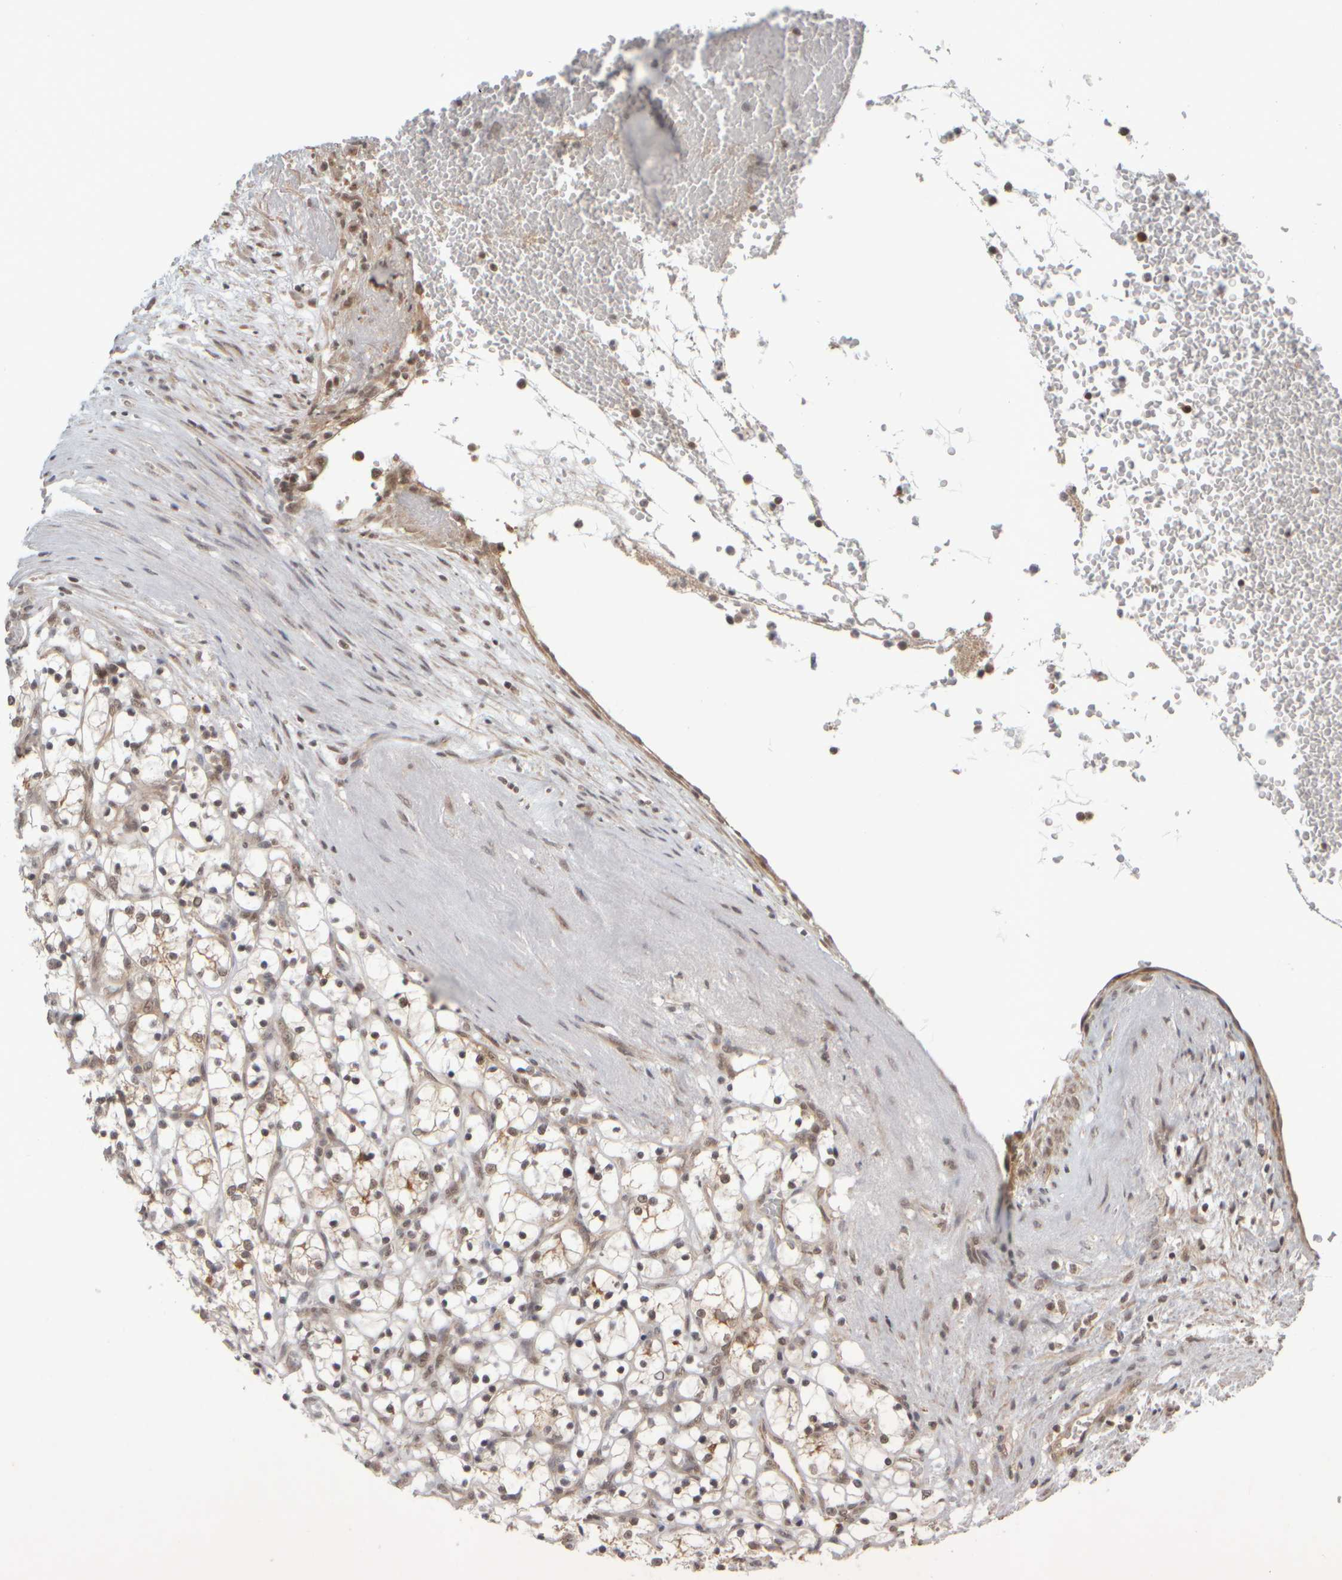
{"staining": {"intensity": "negative", "quantity": "none", "location": "none"}, "tissue": "renal cancer", "cell_type": "Tumor cells", "image_type": "cancer", "snomed": [{"axis": "morphology", "description": "Adenocarcinoma, NOS"}, {"axis": "topography", "description": "Kidney"}], "caption": "This photomicrograph is of renal cancer (adenocarcinoma) stained with IHC to label a protein in brown with the nuclei are counter-stained blue. There is no staining in tumor cells. Brightfield microscopy of immunohistochemistry stained with DAB (brown) and hematoxylin (blue), captured at high magnification.", "gene": "SYNRG", "patient": {"sex": "female", "age": 69}}